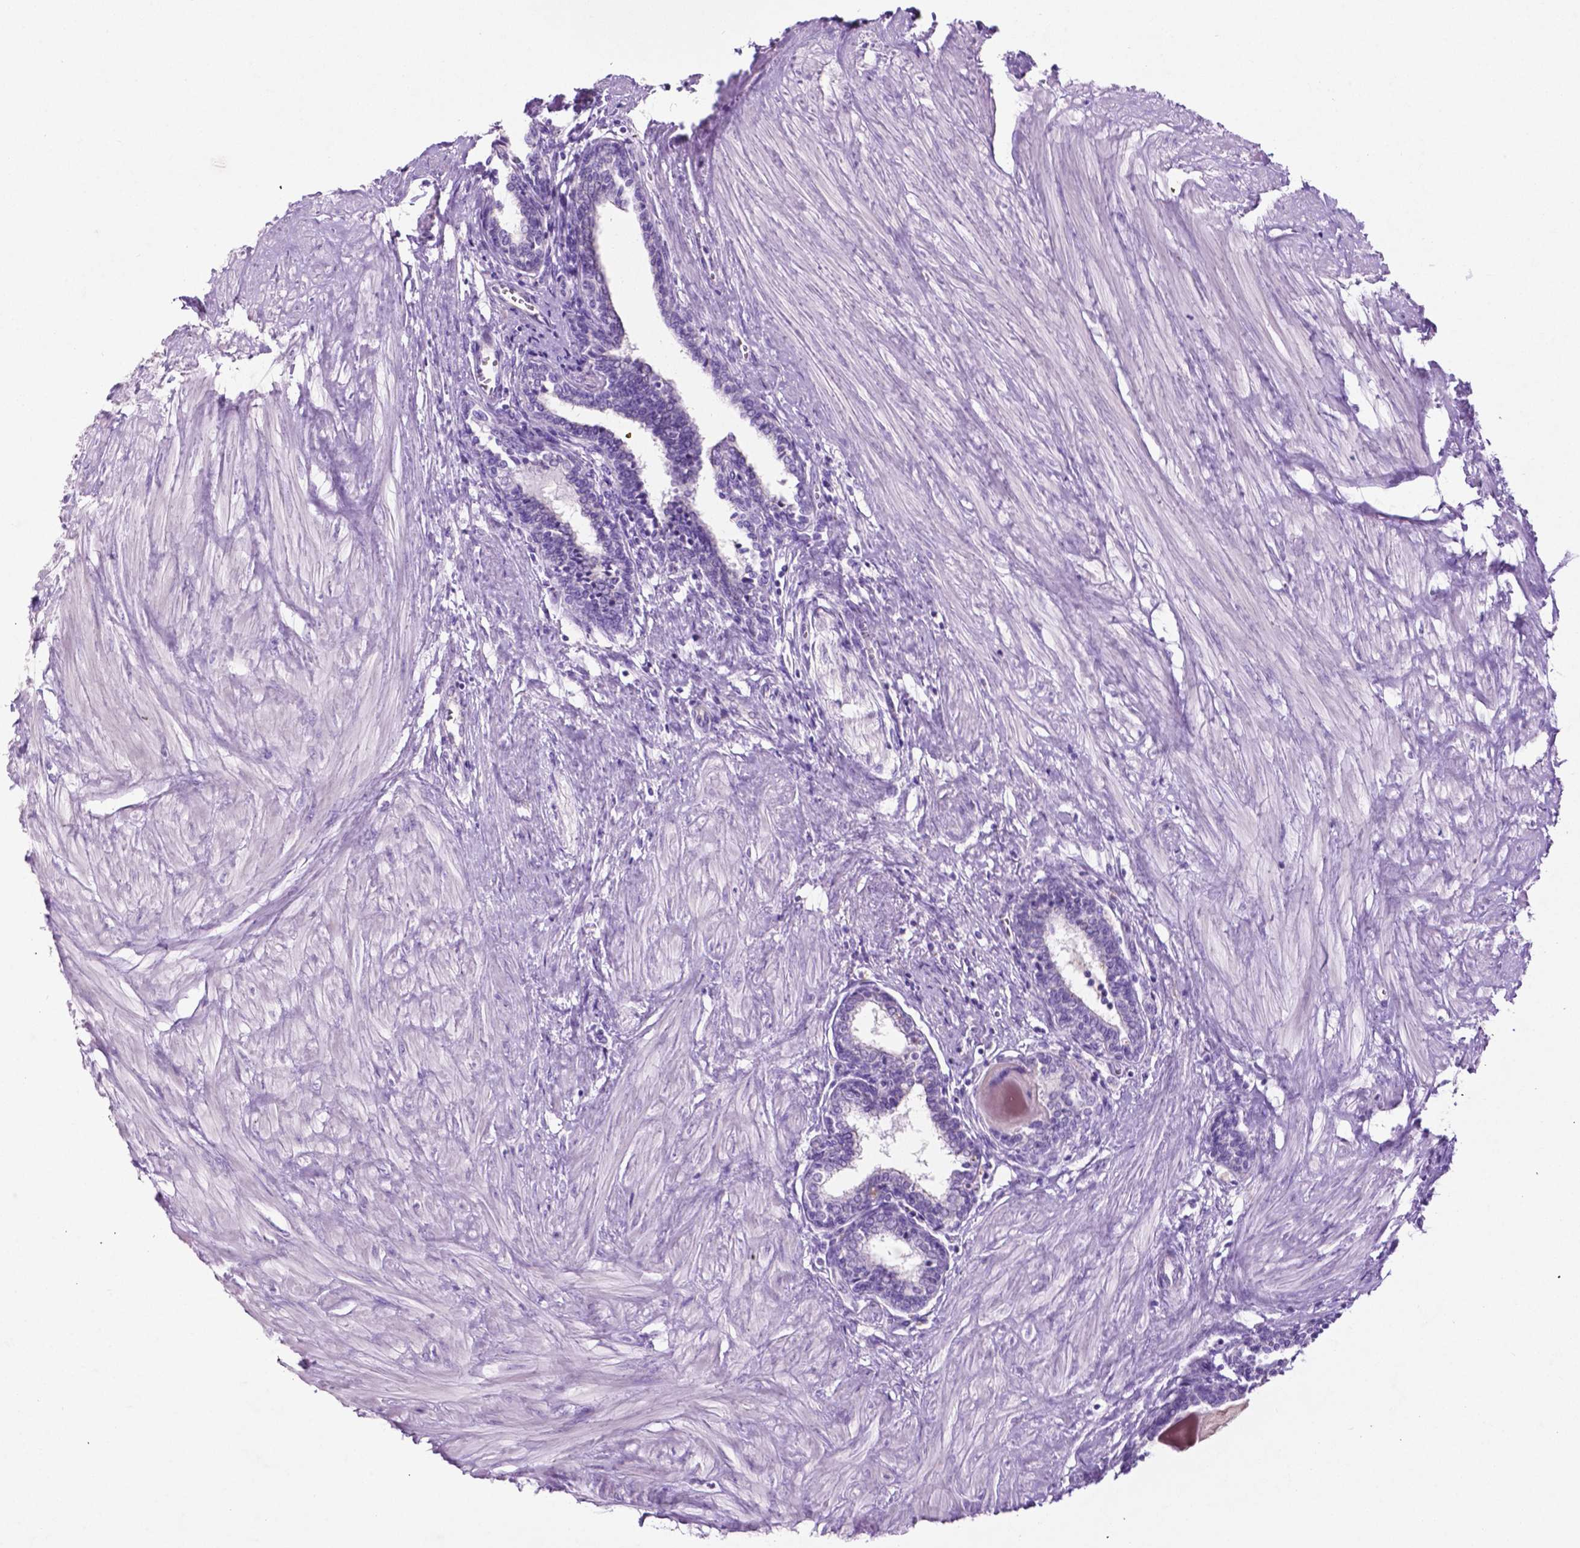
{"staining": {"intensity": "negative", "quantity": "none", "location": "none"}, "tissue": "prostate", "cell_type": "Glandular cells", "image_type": "normal", "snomed": [{"axis": "morphology", "description": "Normal tissue, NOS"}, {"axis": "topography", "description": "Prostate"}], "caption": "Micrograph shows no significant protein expression in glandular cells of unremarkable prostate. (Stains: DAB immunohistochemistry (IHC) with hematoxylin counter stain, Microscopy: brightfield microscopy at high magnification).", "gene": "PHGR1", "patient": {"sex": "male", "age": 55}}